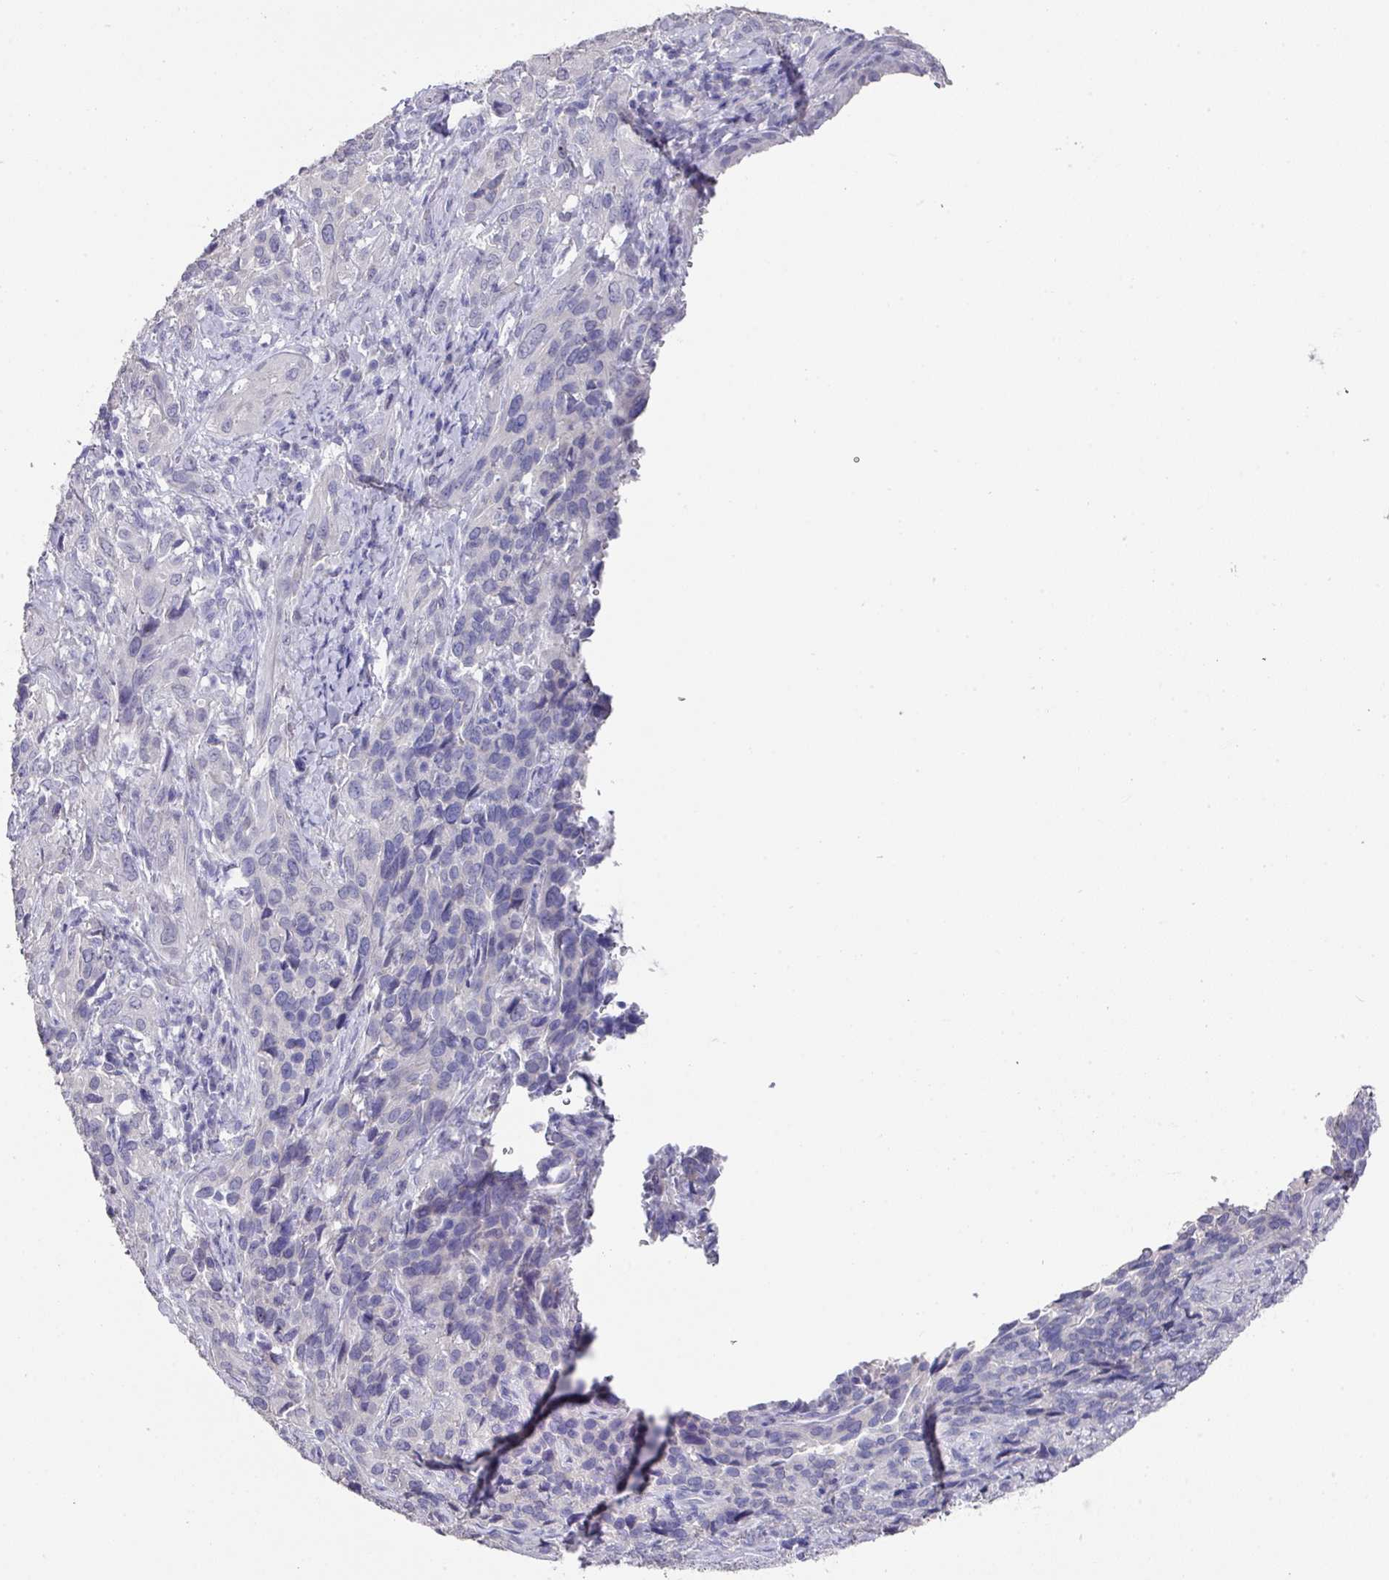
{"staining": {"intensity": "negative", "quantity": "none", "location": "none"}, "tissue": "cervical cancer", "cell_type": "Tumor cells", "image_type": "cancer", "snomed": [{"axis": "morphology", "description": "Squamous cell carcinoma, NOS"}, {"axis": "topography", "description": "Cervix"}], "caption": "This is an IHC photomicrograph of cervical squamous cell carcinoma. There is no staining in tumor cells.", "gene": "DAZL", "patient": {"sex": "female", "age": 51}}